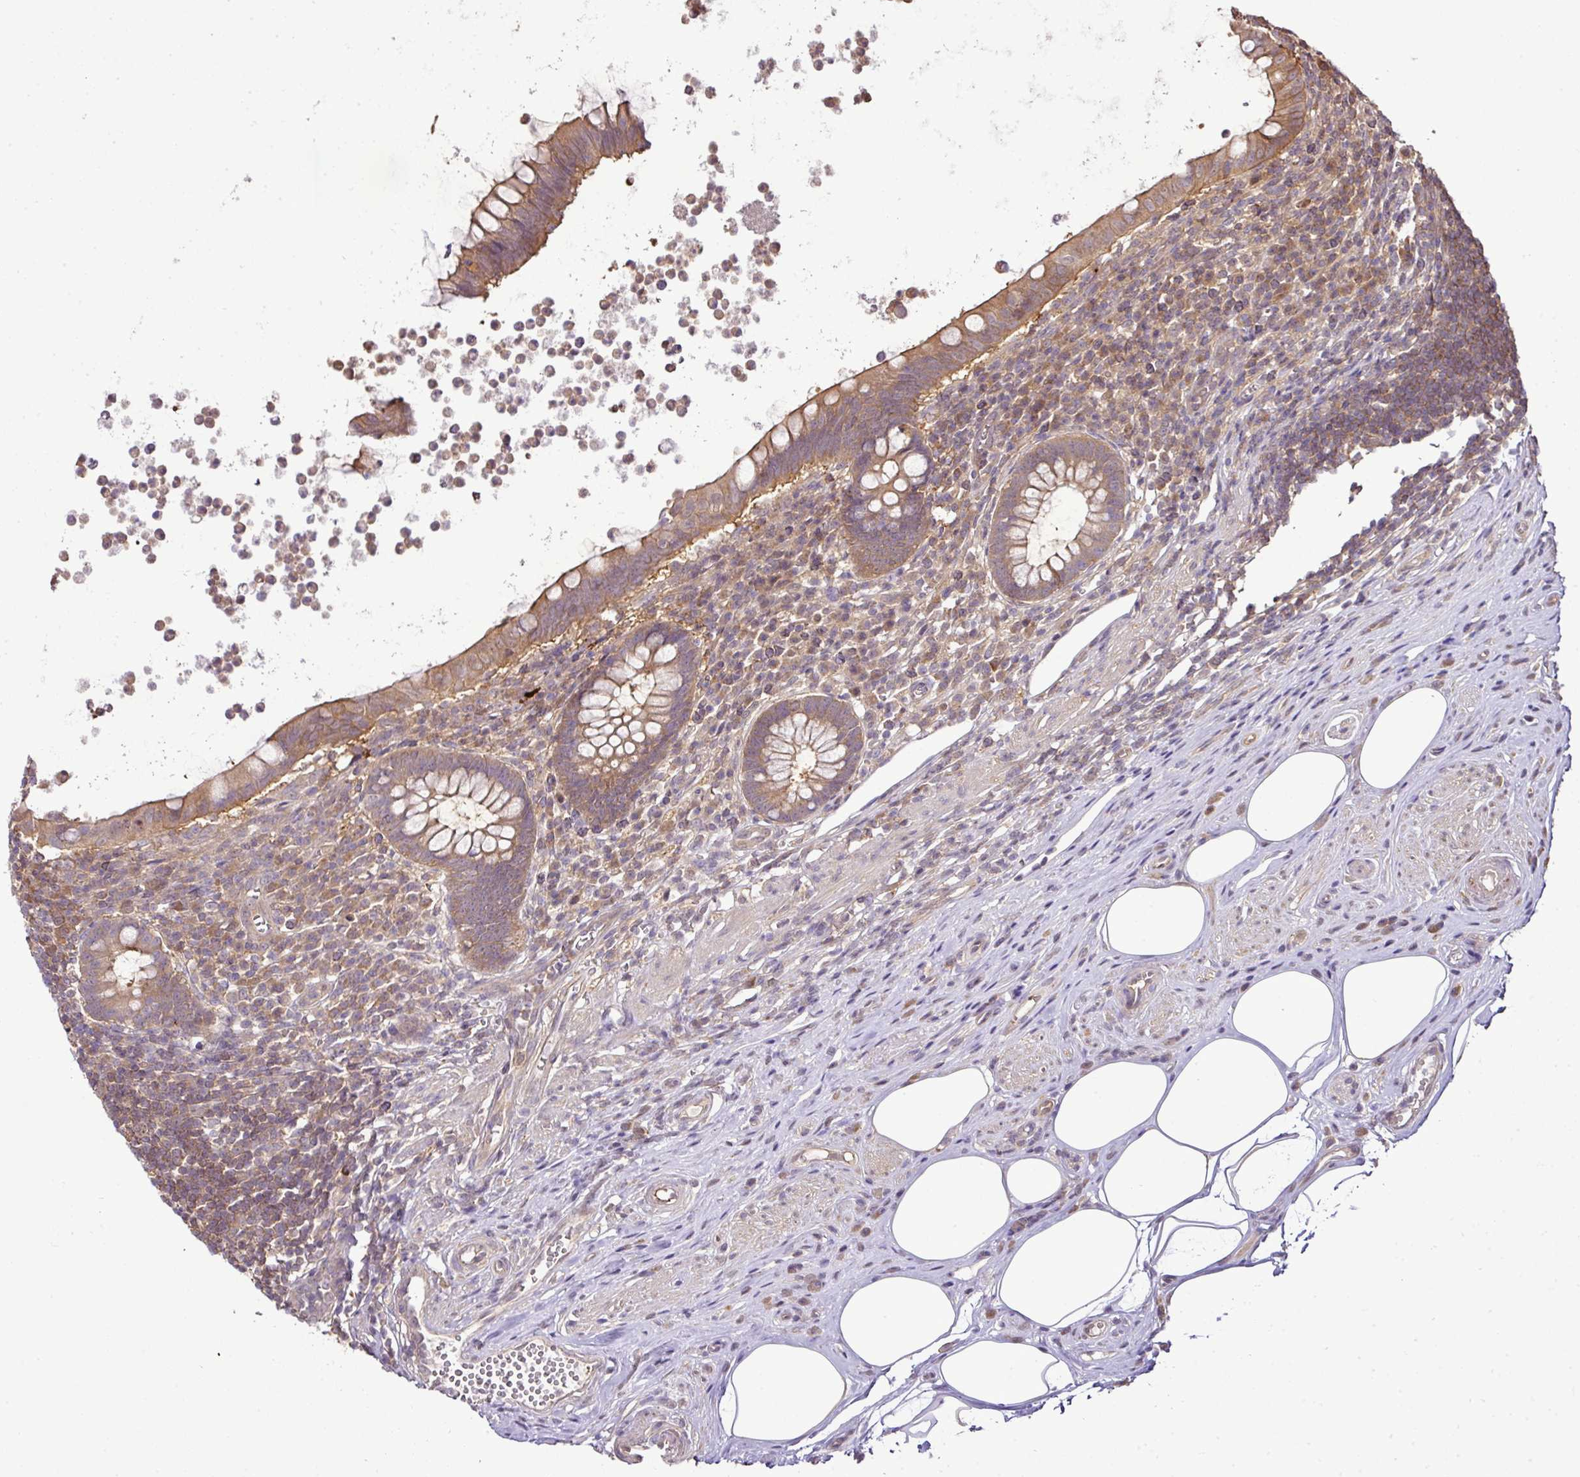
{"staining": {"intensity": "moderate", "quantity": ">75%", "location": "cytoplasmic/membranous"}, "tissue": "appendix", "cell_type": "Glandular cells", "image_type": "normal", "snomed": [{"axis": "morphology", "description": "Normal tissue, NOS"}, {"axis": "topography", "description": "Appendix"}], "caption": "Appendix stained with DAB (3,3'-diaminobenzidine) IHC exhibits medium levels of moderate cytoplasmic/membranous expression in approximately >75% of glandular cells.", "gene": "TMEM107", "patient": {"sex": "female", "age": 56}}